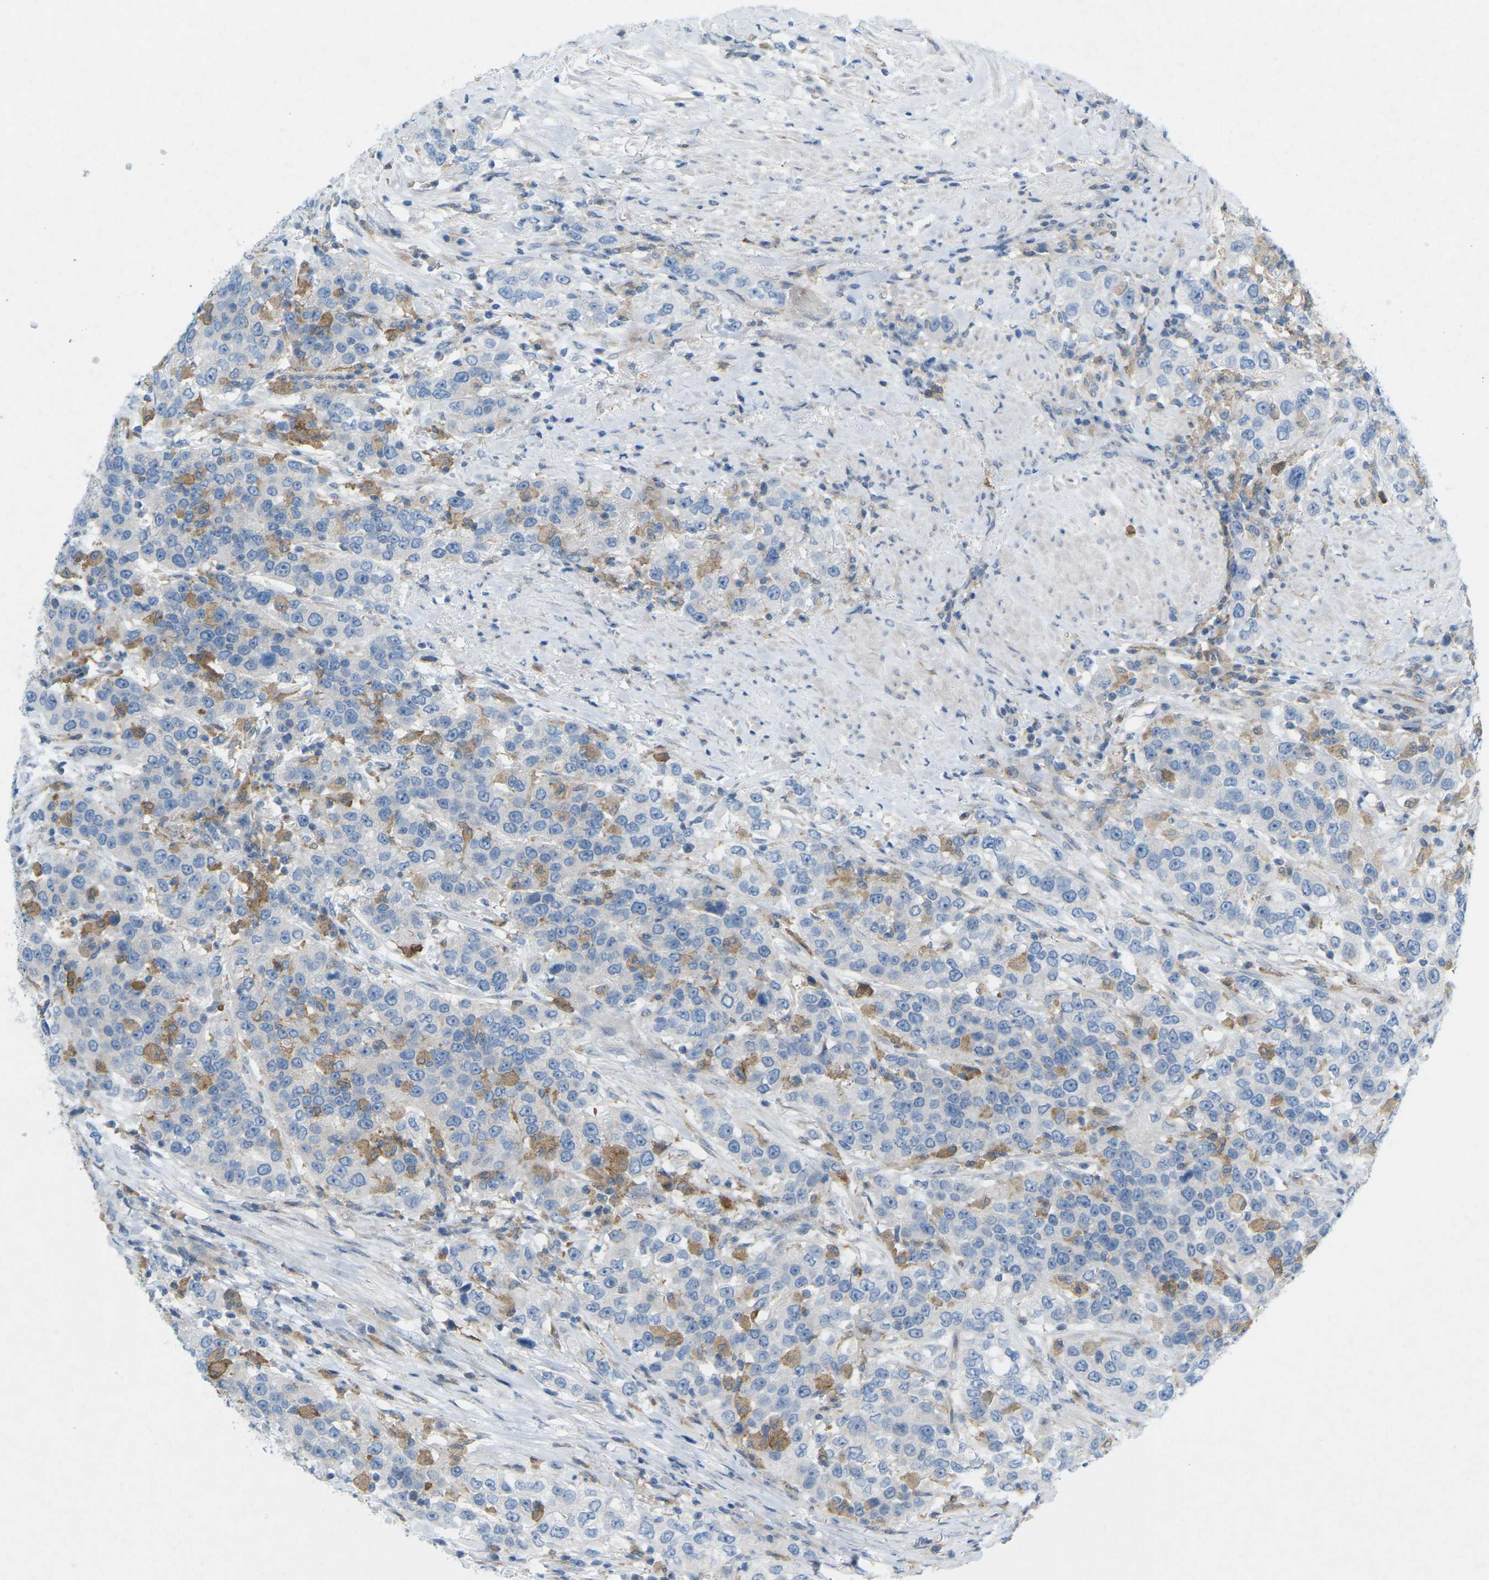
{"staining": {"intensity": "negative", "quantity": "none", "location": "none"}, "tissue": "urothelial cancer", "cell_type": "Tumor cells", "image_type": "cancer", "snomed": [{"axis": "morphology", "description": "Urothelial carcinoma, High grade"}, {"axis": "topography", "description": "Urinary bladder"}], "caption": "IHC image of human urothelial cancer stained for a protein (brown), which exhibits no expression in tumor cells.", "gene": "STK11", "patient": {"sex": "female", "age": 80}}